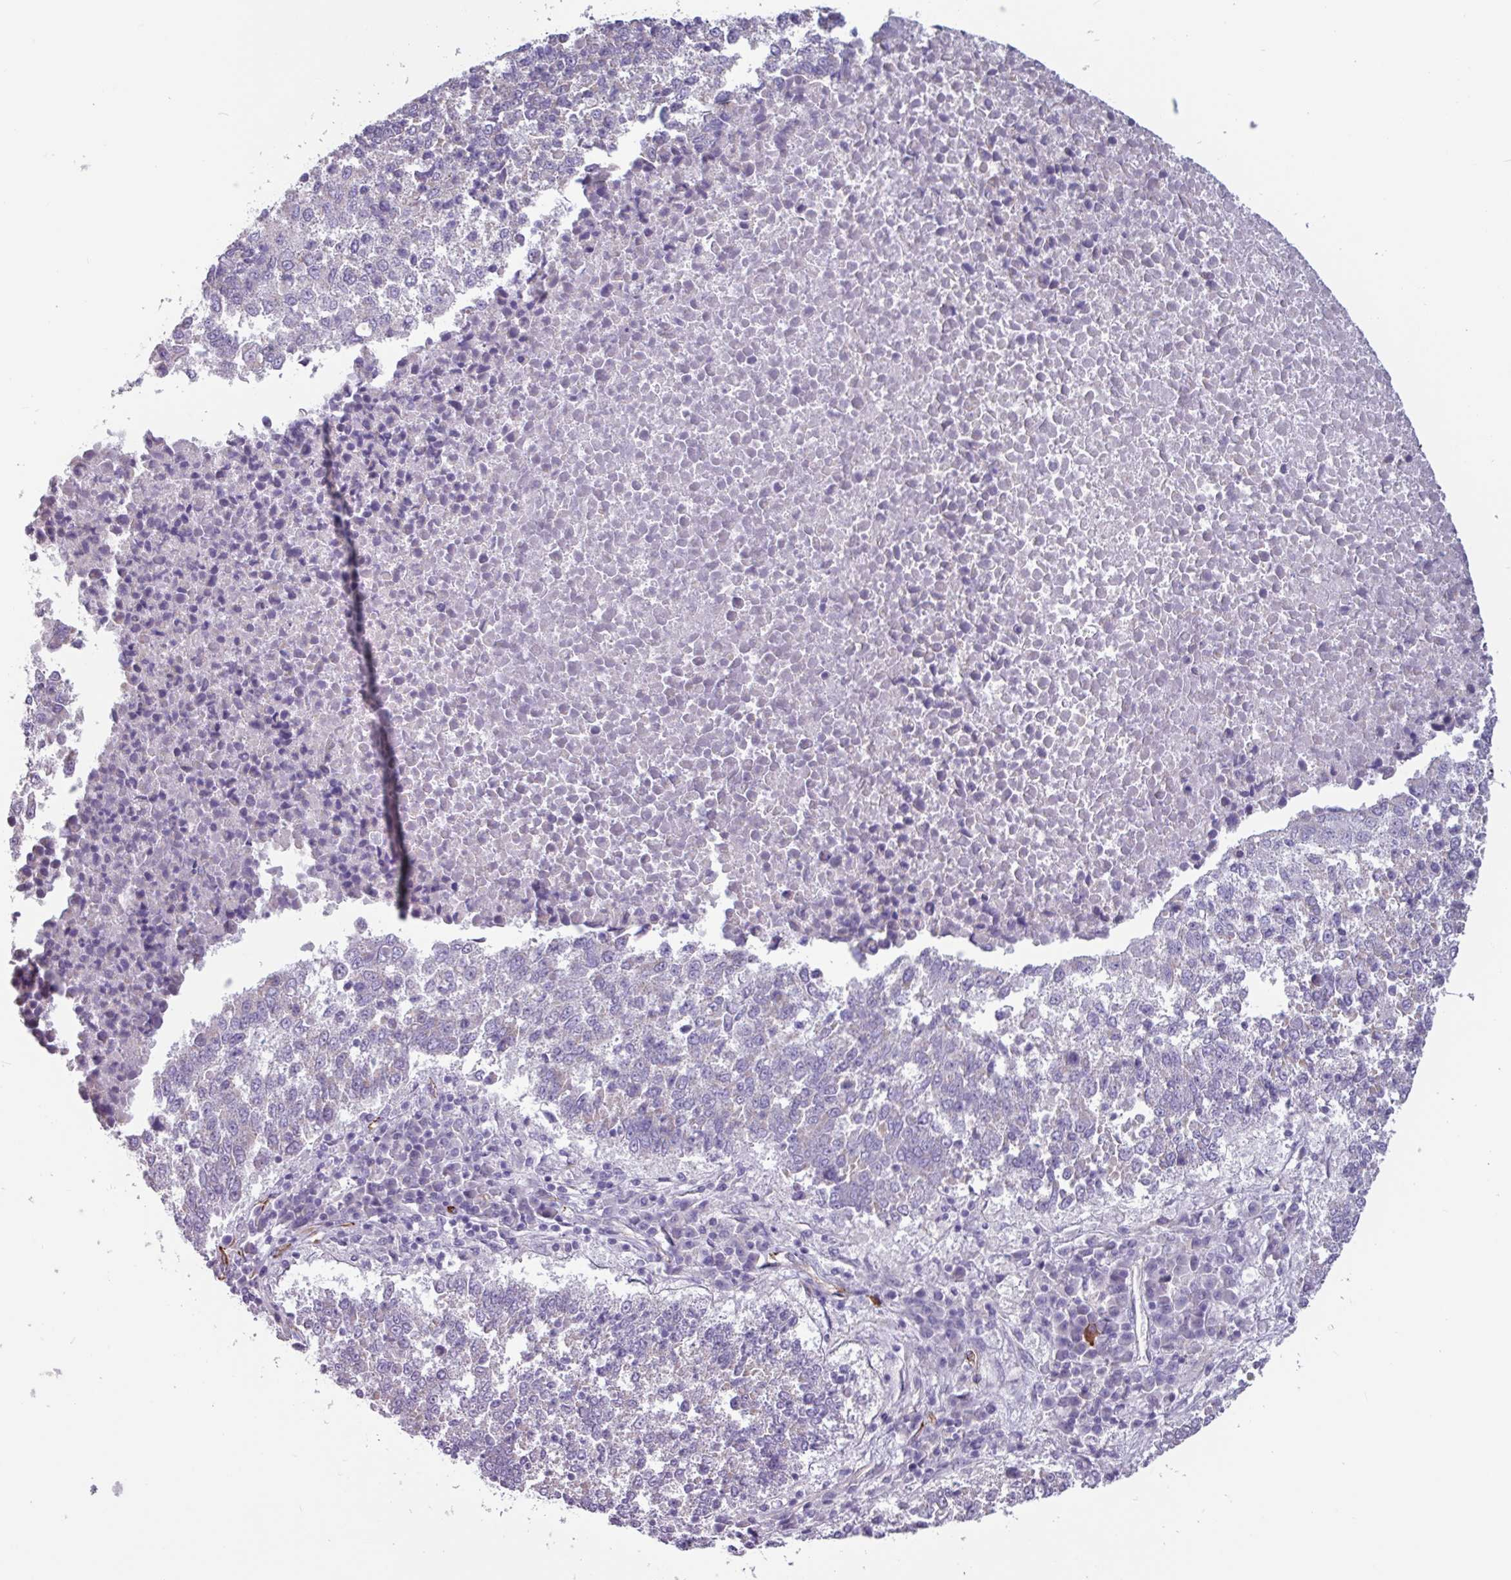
{"staining": {"intensity": "negative", "quantity": "none", "location": "none"}, "tissue": "lung cancer", "cell_type": "Tumor cells", "image_type": "cancer", "snomed": [{"axis": "morphology", "description": "Squamous cell carcinoma, NOS"}, {"axis": "topography", "description": "Lung"}], "caption": "Immunohistochemistry photomicrograph of human lung squamous cell carcinoma stained for a protein (brown), which shows no staining in tumor cells.", "gene": "BTD", "patient": {"sex": "male", "age": 73}}